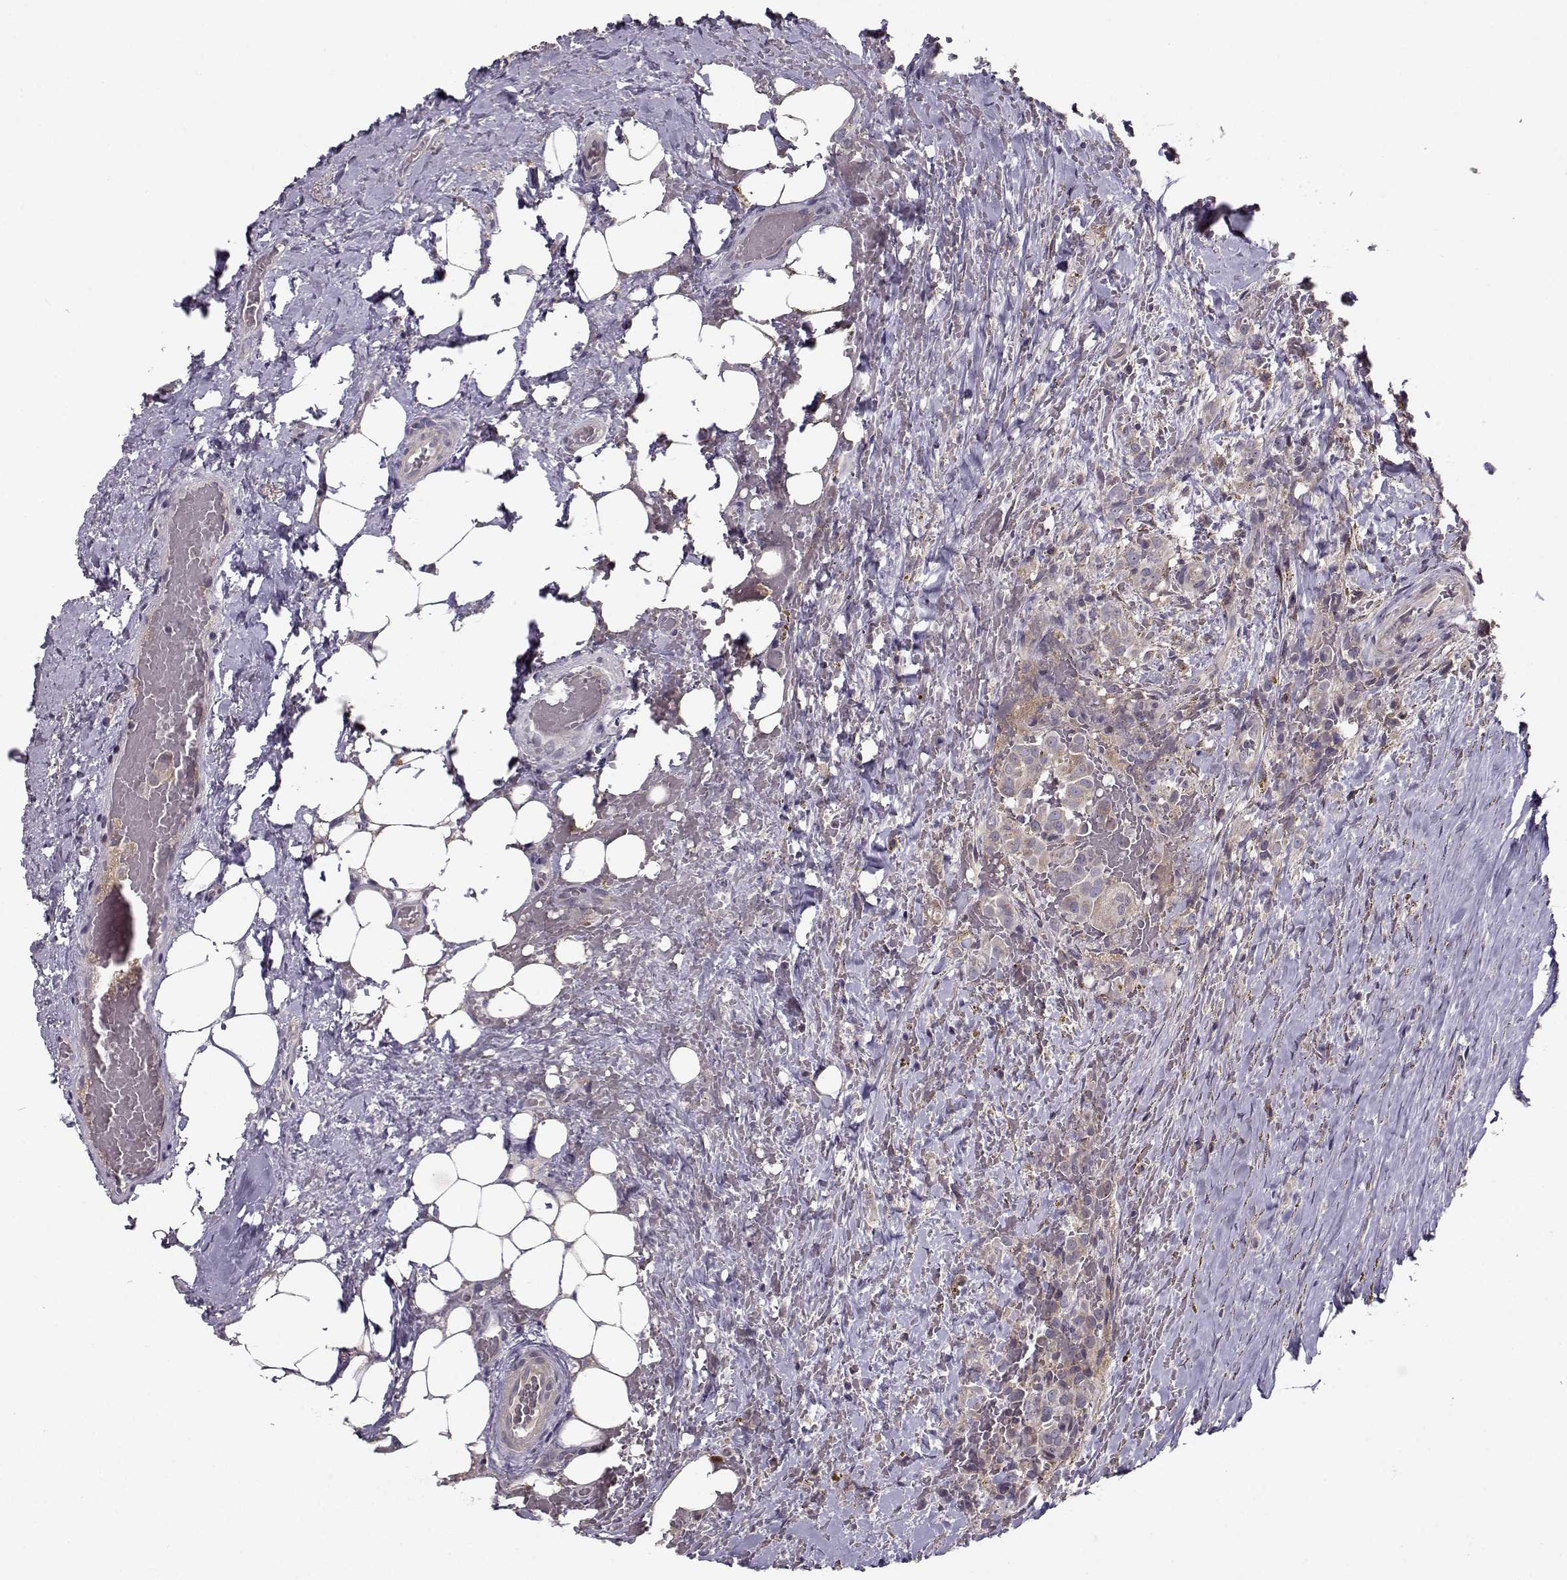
{"staining": {"intensity": "weak", "quantity": "<25%", "location": "cytoplasmic/membranous"}, "tissue": "thyroid cancer", "cell_type": "Tumor cells", "image_type": "cancer", "snomed": [{"axis": "morphology", "description": "Papillary adenocarcinoma, NOS"}, {"axis": "topography", "description": "Thyroid gland"}], "caption": "Immunohistochemistry (IHC) photomicrograph of thyroid cancer stained for a protein (brown), which reveals no staining in tumor cells.", "gene": "ENTPD8", "patient": {"sex": "male", "age": 61}}